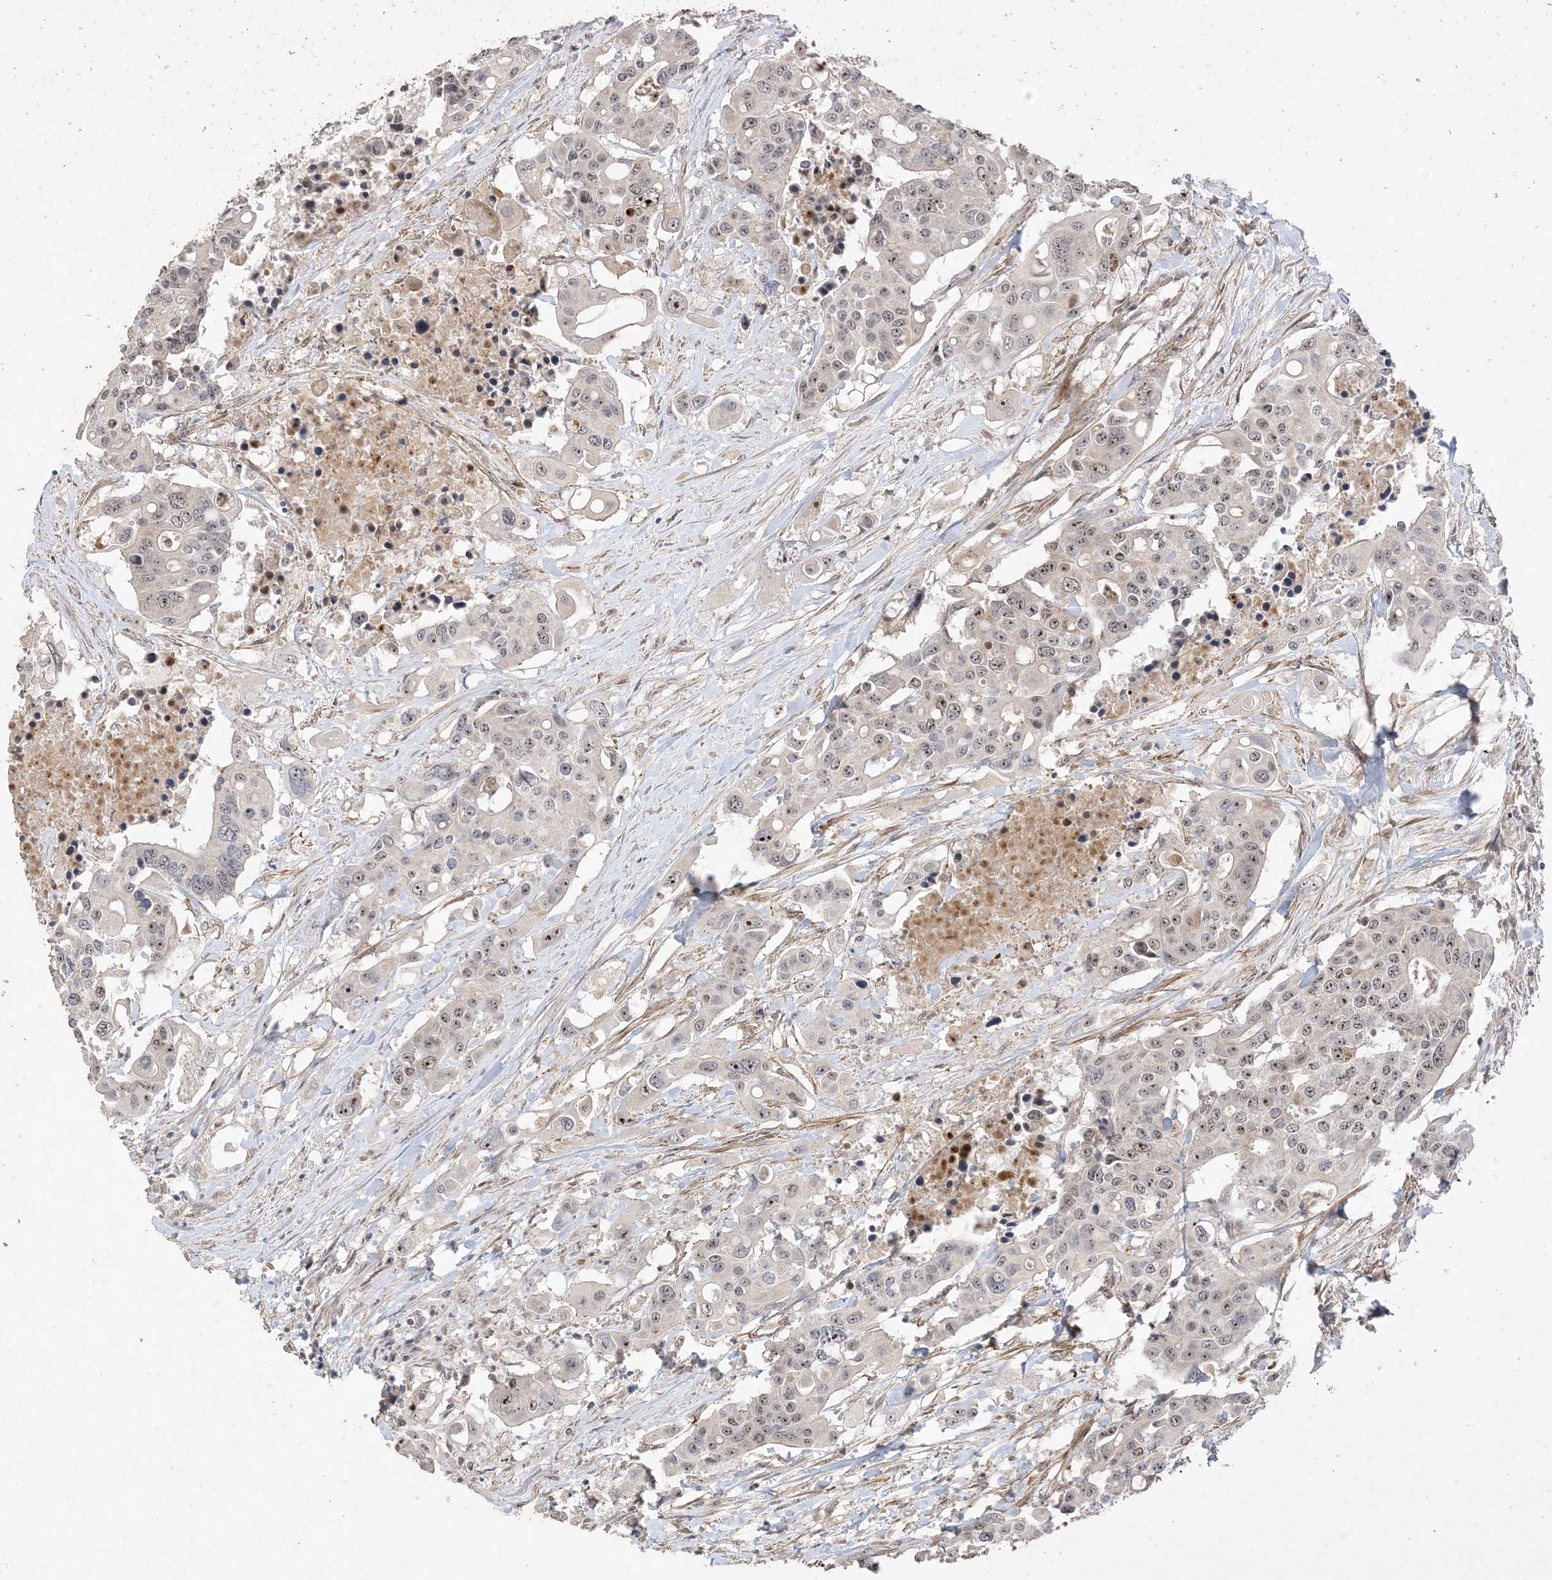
{"staining": {"intensity": "moderate", "quantity": "25%-75%", "location": "nuclear"}, "tissue": "colorectal cancer", "cell_type": "Tumor cells", "image_type": "cancer", "snomed": [{"axis": "morphology", "description": "Adenocarcinoma, NOS"}, {"axis": "topography", "description": "Colon"}], "caption": "Approximately 25%-75% of tumor cells in human adenocarcinoma (colorectal) show moderate nuclear protein expression as visualized by brown immunohistochemical staining.", "gene": "DDX18", "patient": {"sex": "male", "age": 77}}